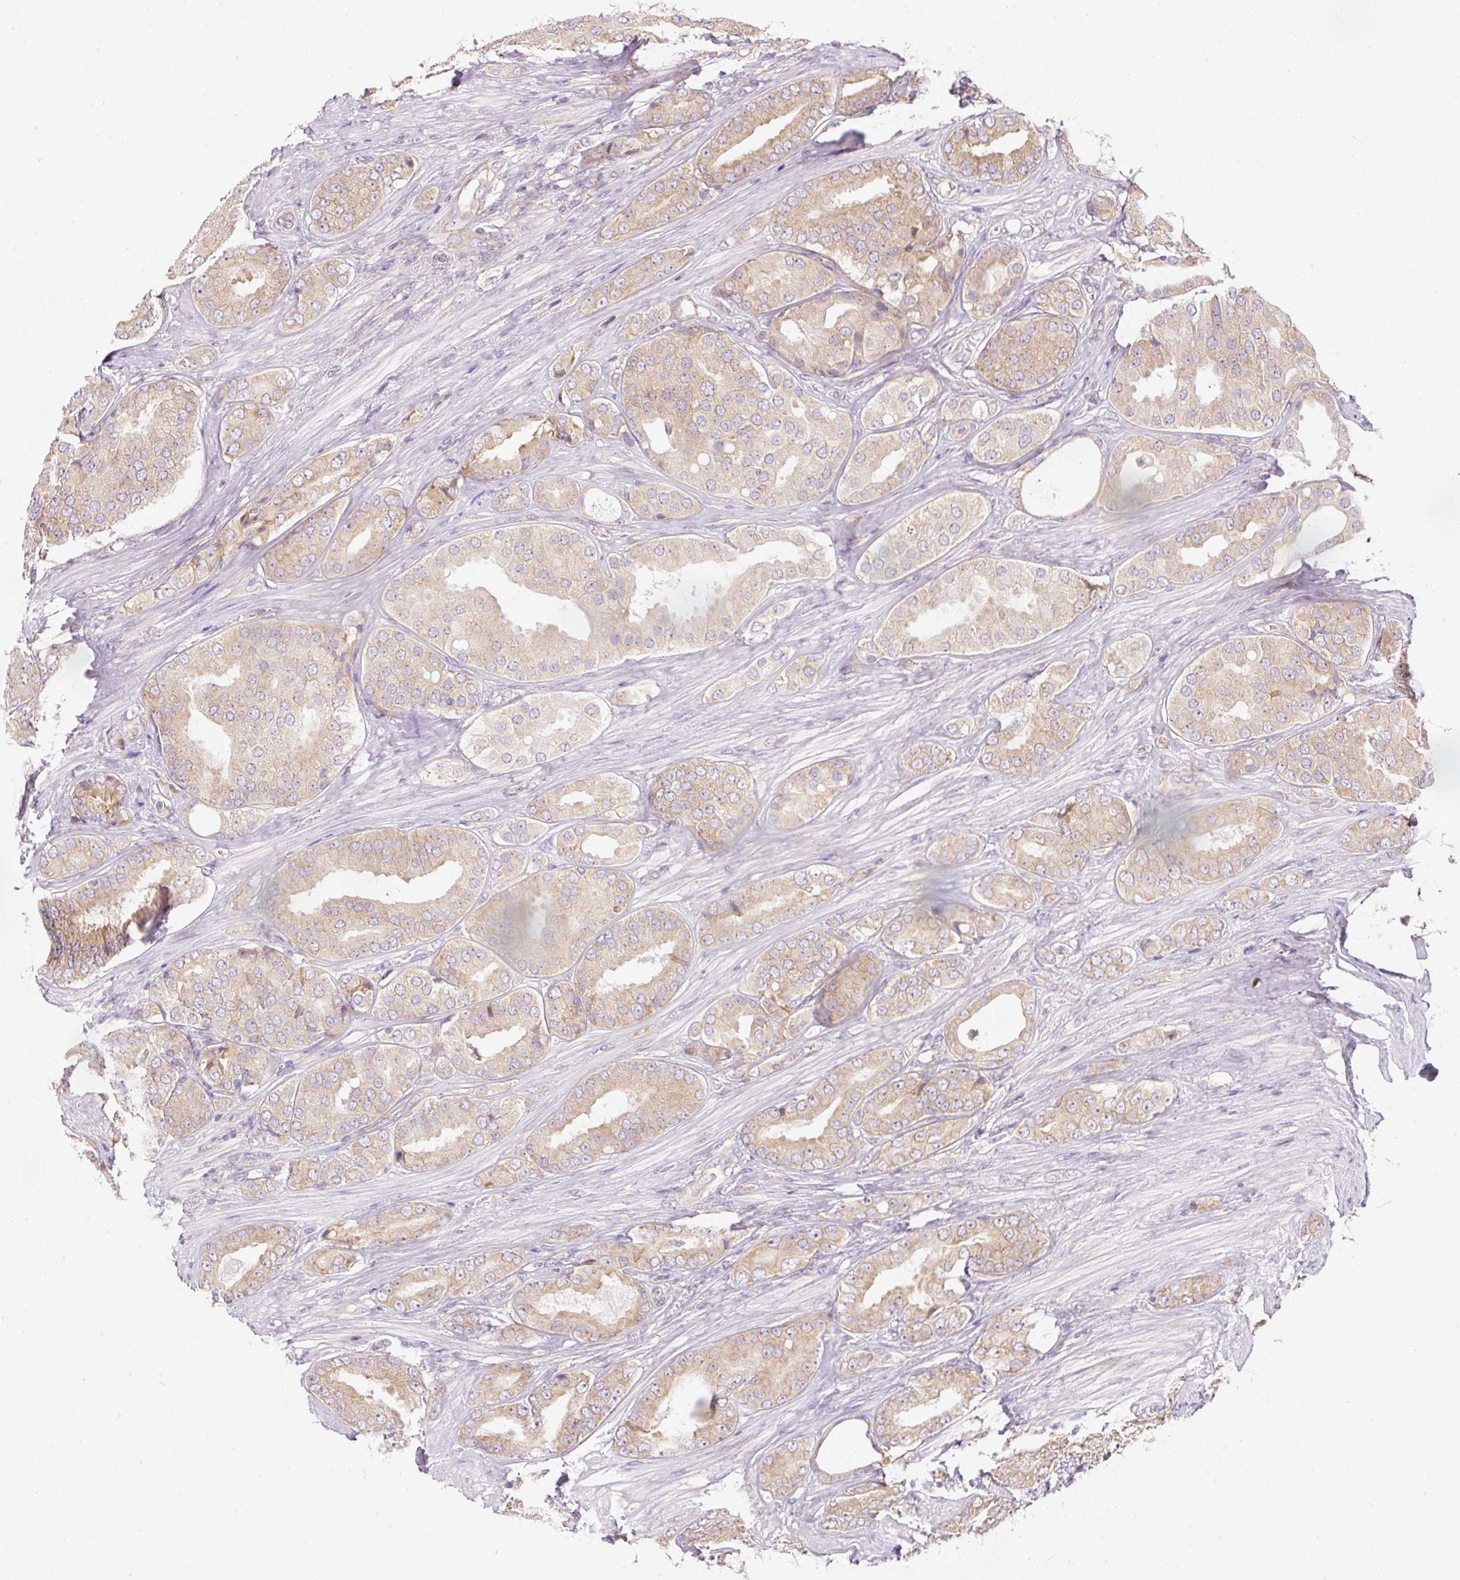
{"staining": {"intensity": "weak", "quantity": ">75%", "location": "cytoplasmic/membranous"}, "tissue": "prostate cancer", "cell_type": "Tumor cells", "image_type": "cancer", "snomed": [{"axis": "morphology", "description": "Adenocarcinoma, High grade"}, {"axis": "topography", "description": "Prostate"}], "caption": "Immunohistochemistry staining of adenocarcinoma (high-grade) (prostate), which displays low levels of weak cytoplasmic/membranous staining in about >75% of tumor cells indicating weak cytoplasmic/membranous protein expression. The staining was performed using DAB (3,3'-diaminobenzidine) (brown) for protein detection and nuclei were counterstained in hematoxylin (blue).", "gene": "RPL18A", "patient": {"sex": "male", "age": 63}}